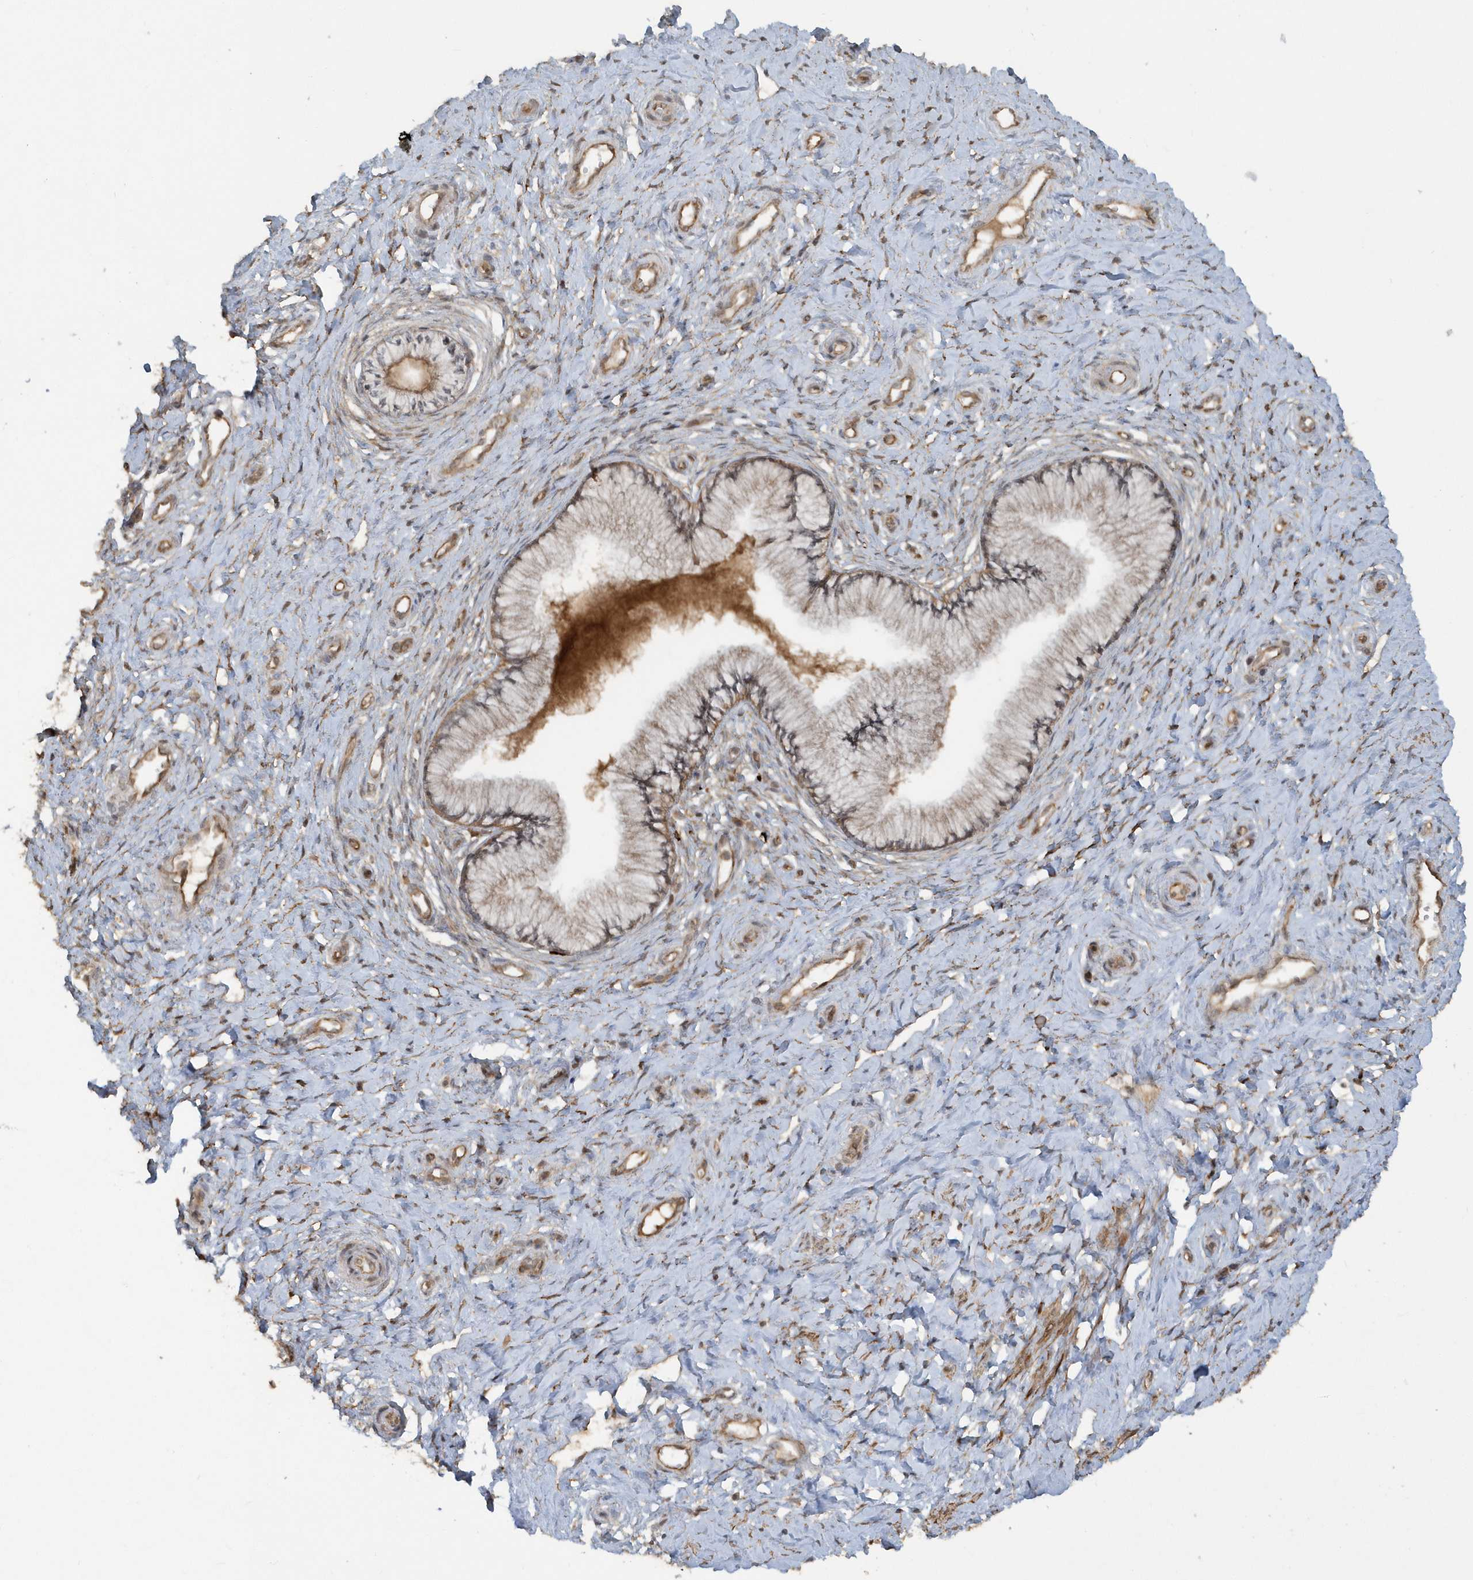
{"staining": {"intensity": "moderate", "quantity": ">75%", "location": "cytoplasmic/membranous"}, "tissue": "cervix", "cell_type": "Glandular cells", "image_type": "normal", "snomed": [{"axis": "morphology", "description": "Normal tissue, NOS"}, {"axis": "topography", "description": "Cervix"}], "caption": "Cervix stained with DAB immunohistochemistry shows medium levels of moderate cytoplasmic/membranous expression in about >75% of glandular cells.", "gene": "STIM2", "patient": {"sex": "female", "age": 36}}